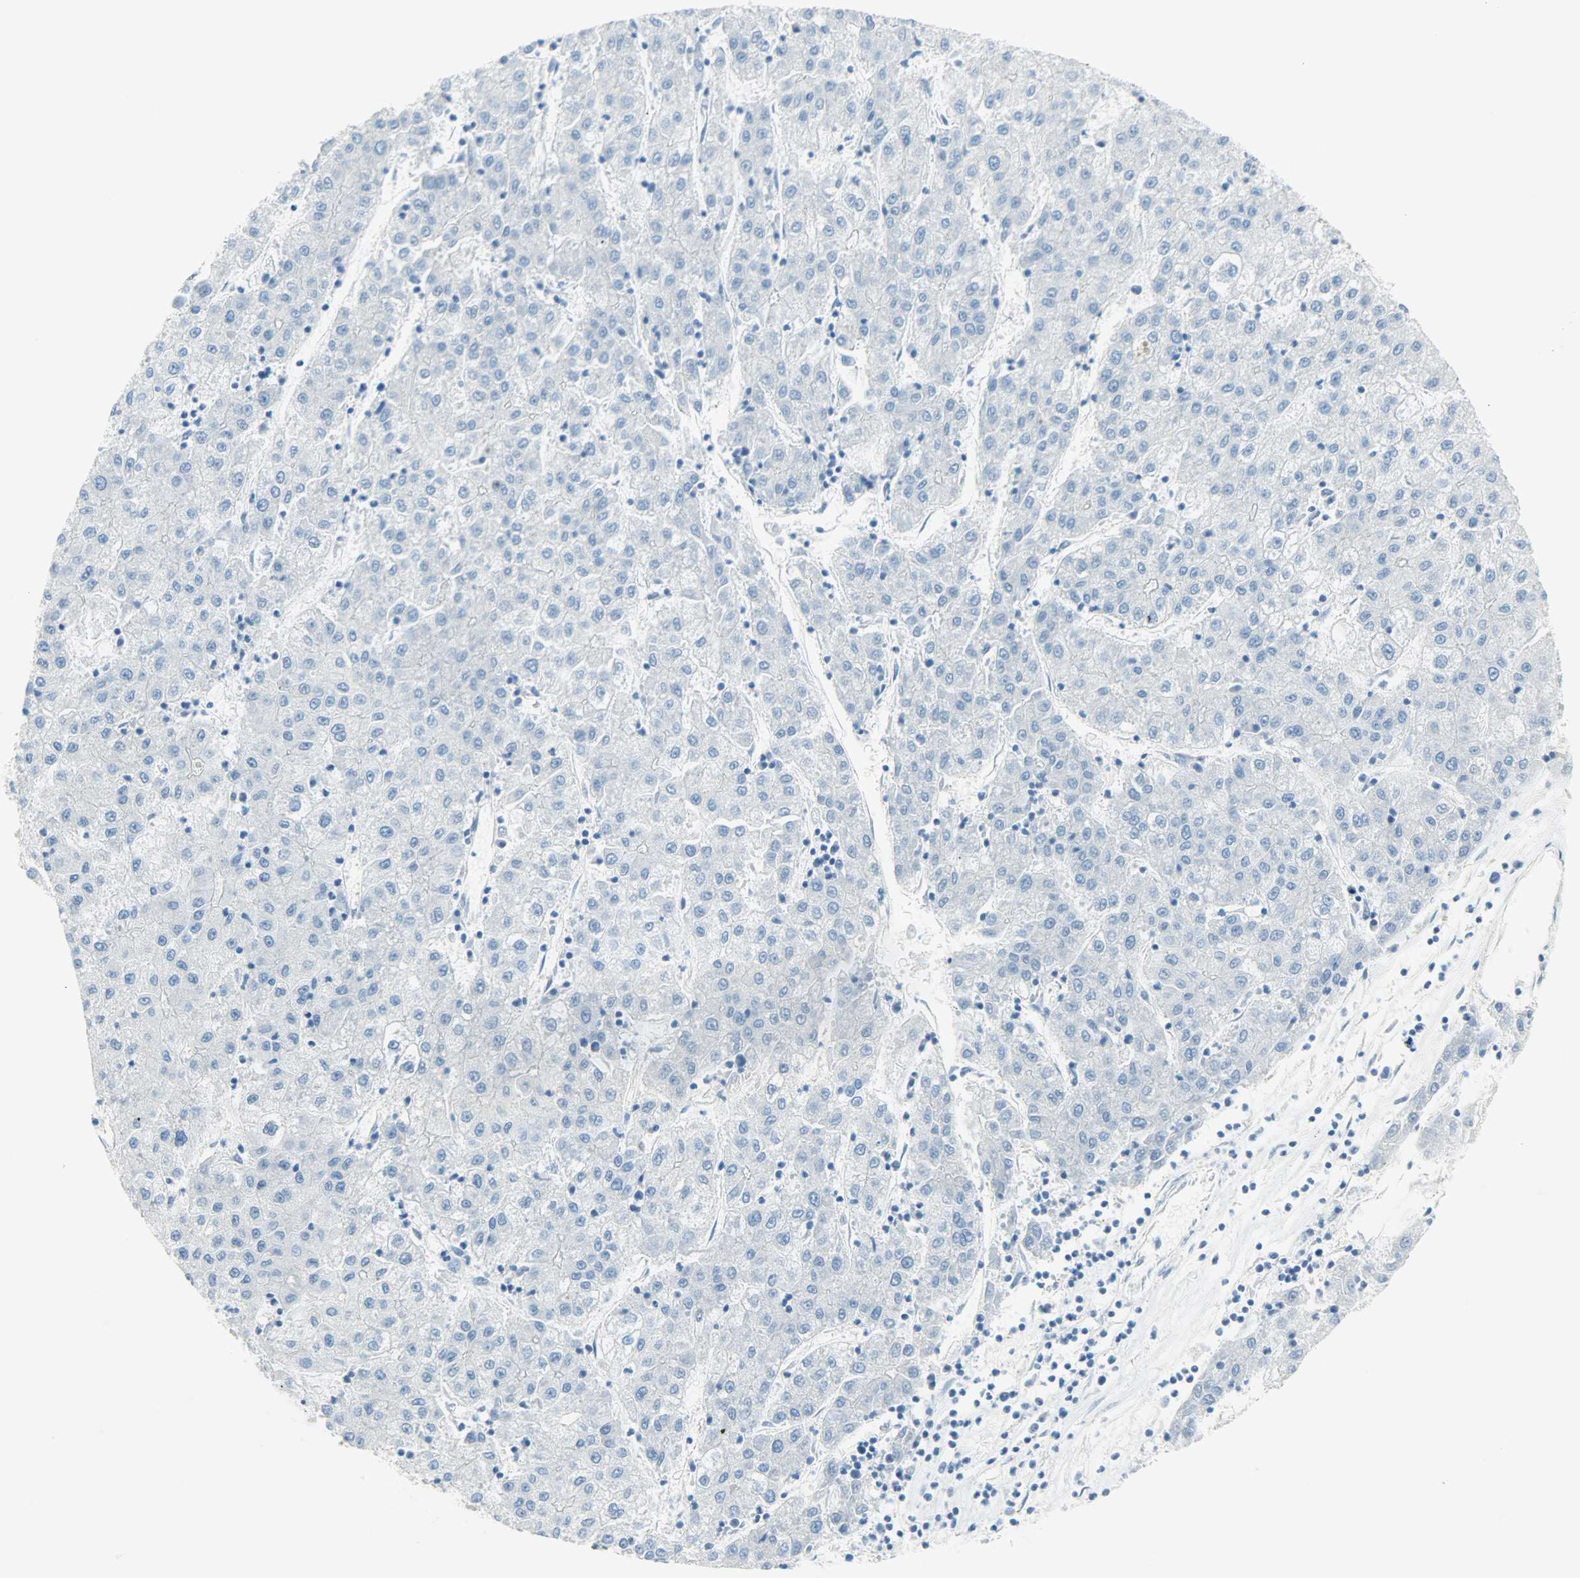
{"staining": {"intensity": "negative", "quantity": "none", "location": "none"}, "tissue": "liver cancer", "cell_type": "Tumor cells", "image_type": "cancer", "snomed": [{"axis": "morphology", "description": "Carcinoma, Hepatocellular, NOS"}, {"axis": "topography", "description": "Liver"}], "caption": "Tumor cells are negative for brown protein staining in liver cancer.", "gene": "PROM1", "patient": {"sex": "male", "age": 72}}